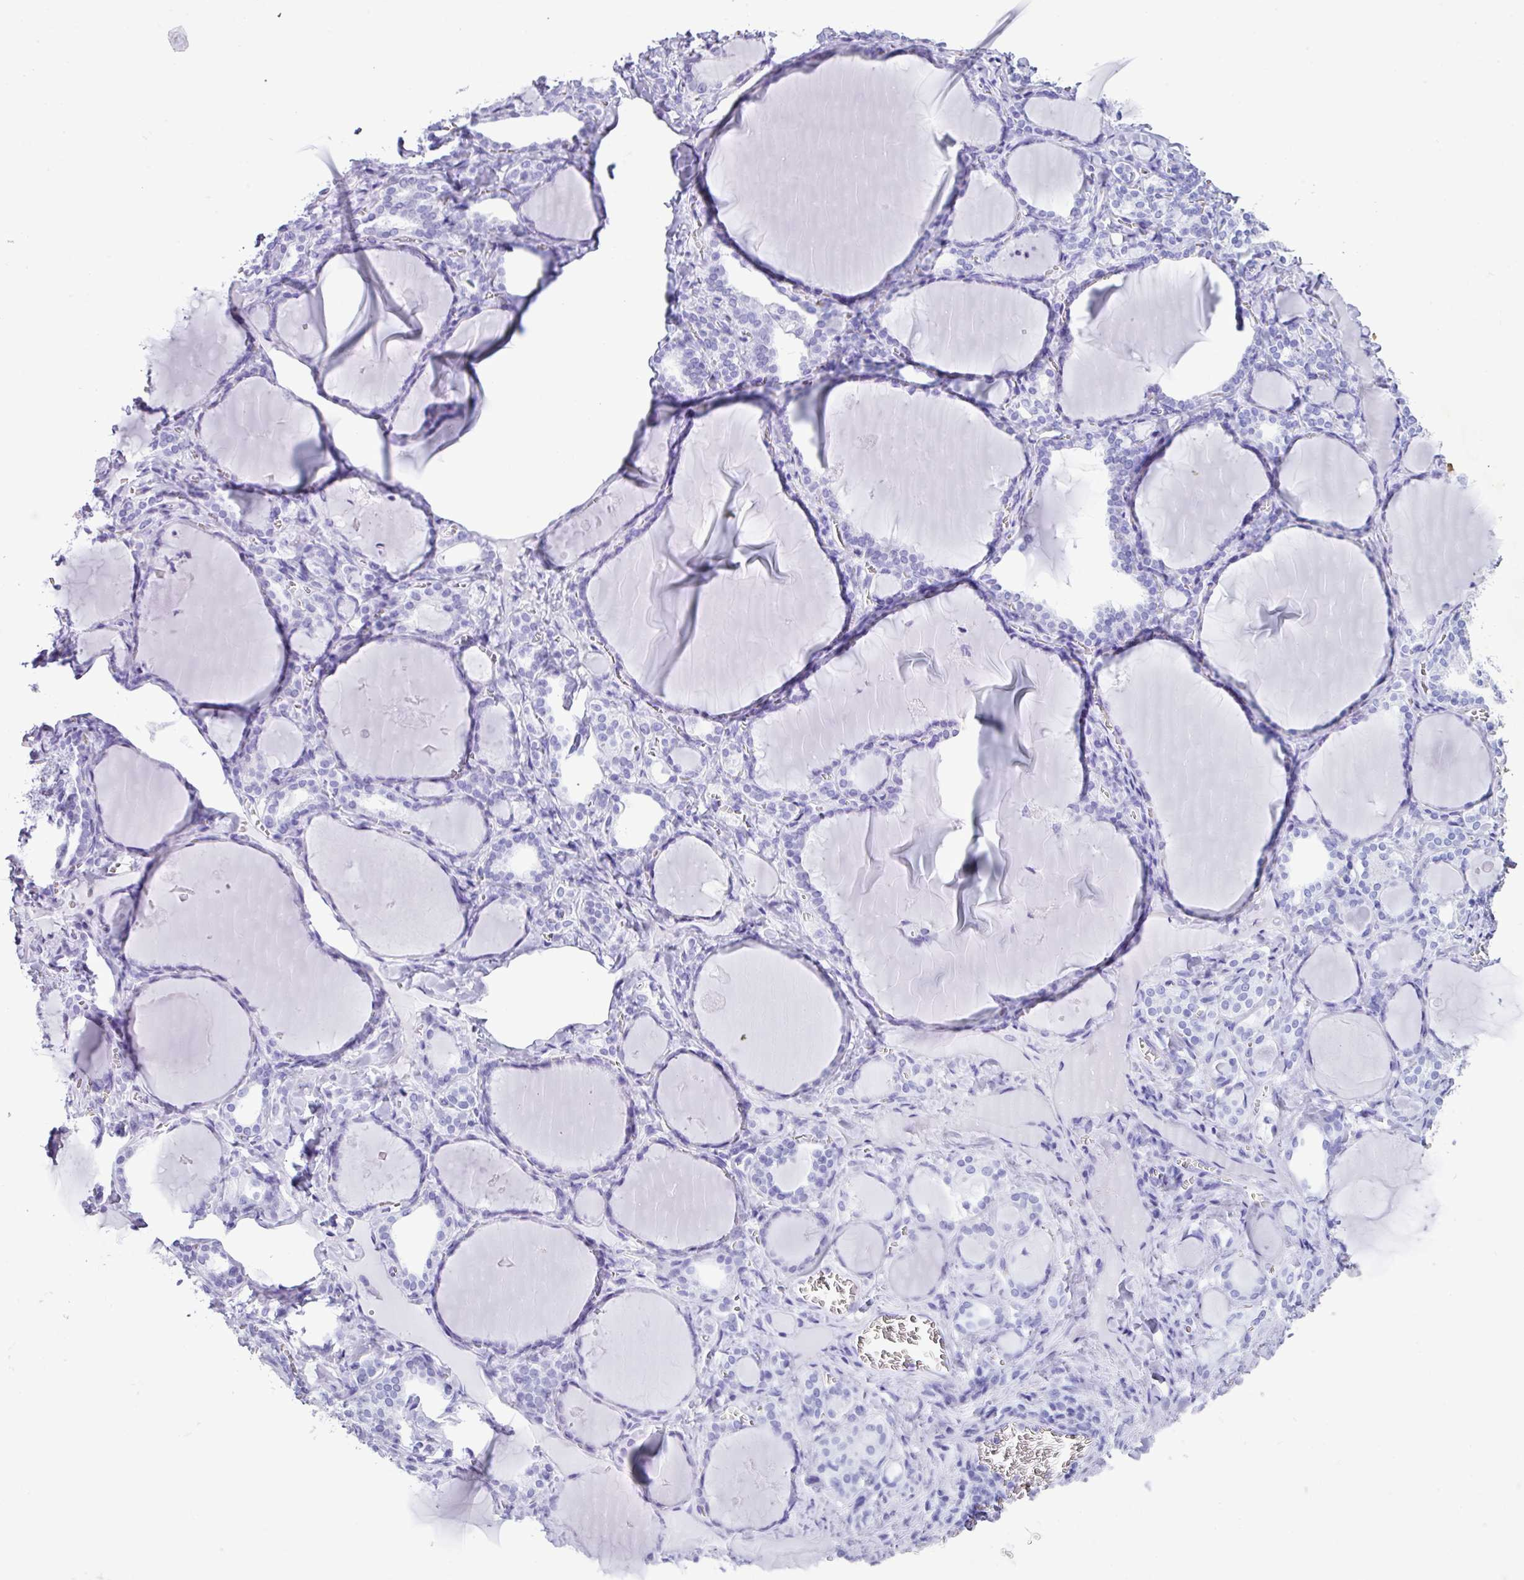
{"staining": {"intensity": "negative", "quantity": "none", "location": "none"}, "tissue": "thyroid gland", "cell_type": "Glandular cells", "image_type": "normal", "snomed": [{"axis": "morphology", "description": "Normal tissue, NOS"}, {"axis": "topography", "description": "Thyroid gland"}], "caption": "Human thyroid gland stained for a protein using IHC reveals no staining in glandular cells.", "gene": "ZNF524", "patient": {"sex": "female", "age": 42}}